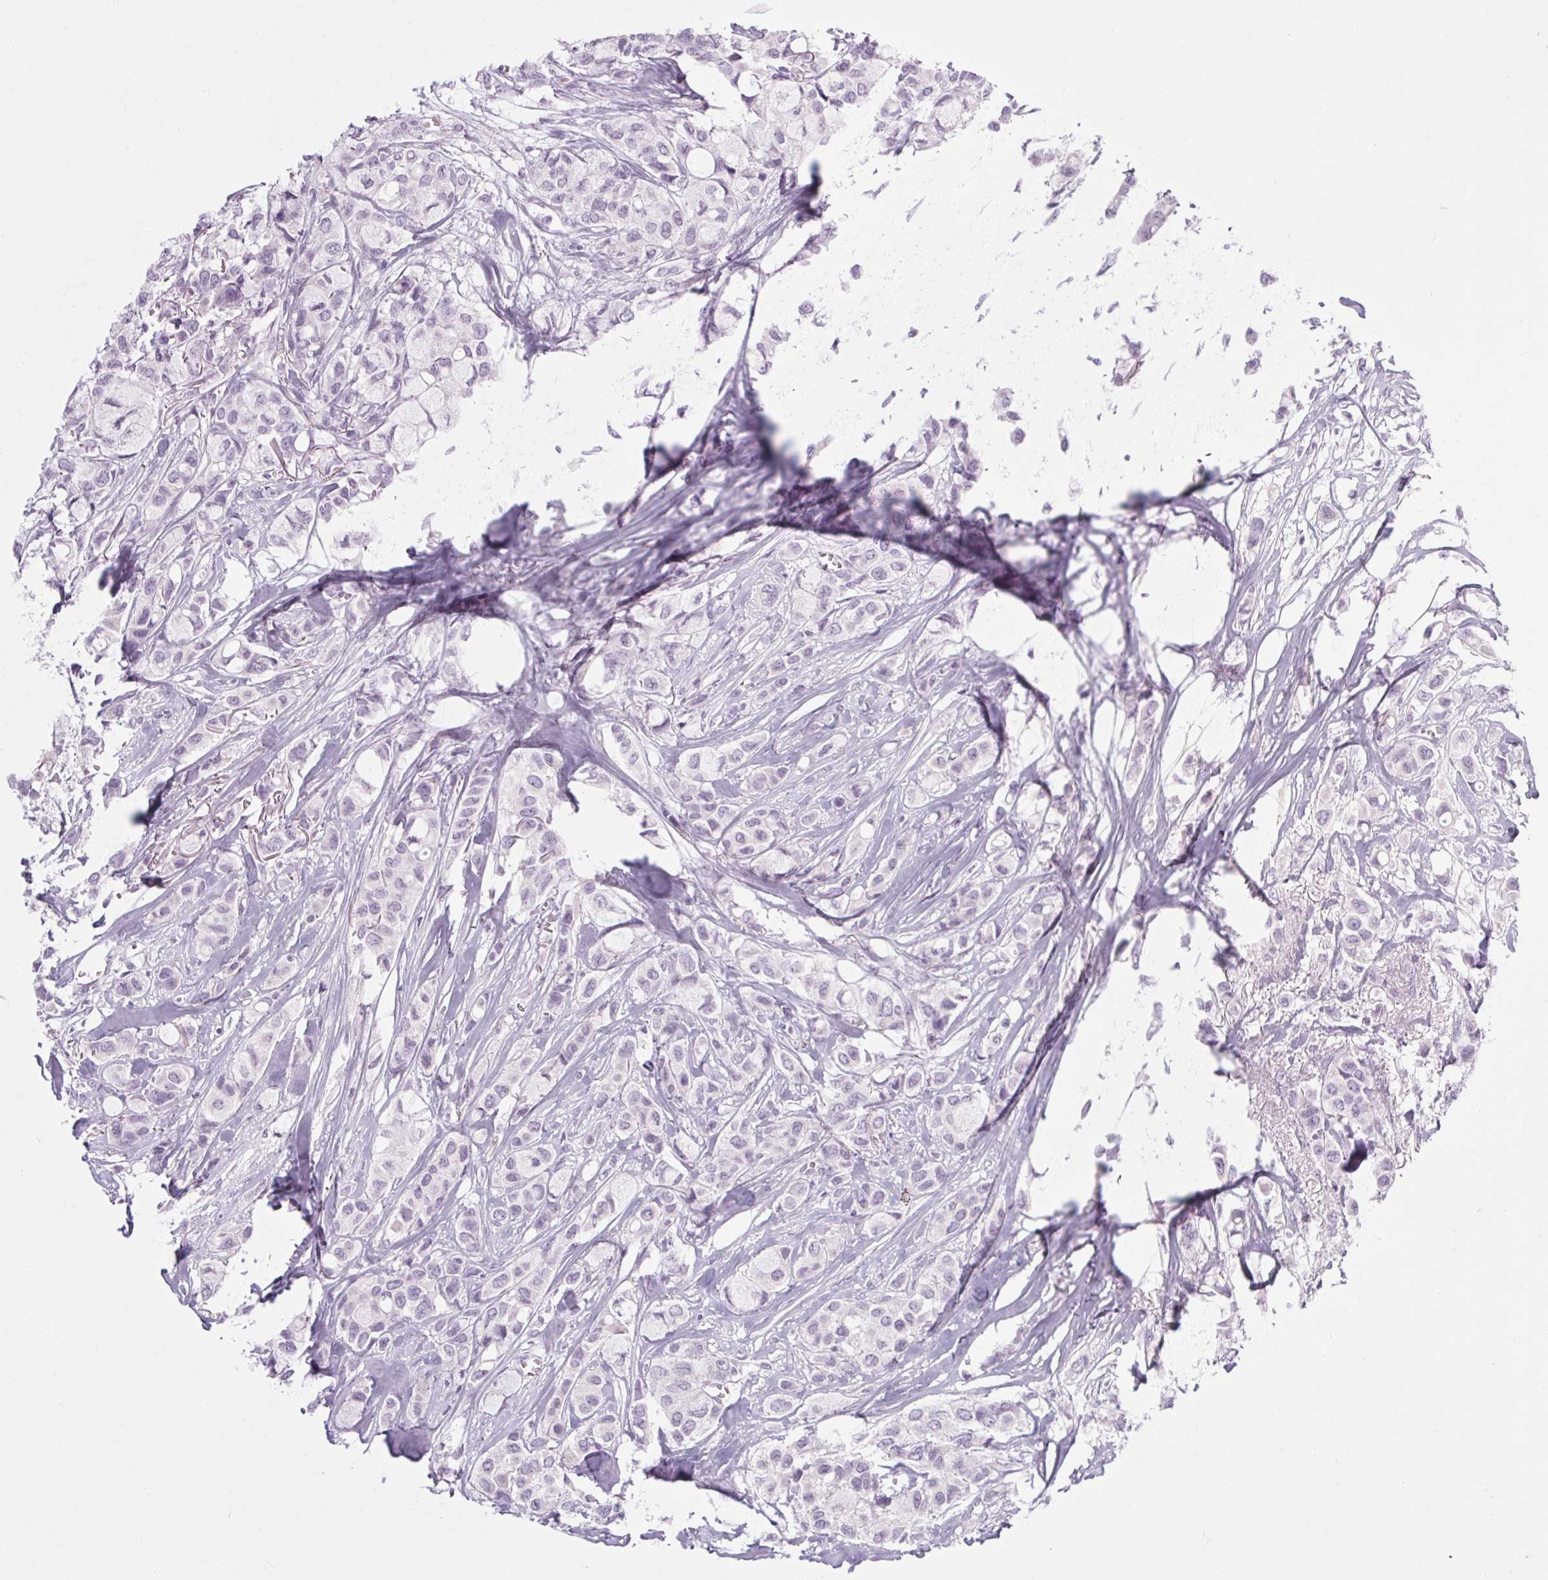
{"staining": {"intensity": "negative", "quantity": "none", "location": "none"}, "tissue": "breast cancer", "cell_type": "Tumor cells", "image_type": "cancer", "snomed": [{"axis": "morphology", "description": "Duct carcinoma"}, {"axis": "topography", "description": "Breast"}], "caption": "IHC of human breast cancer (infiltrating ductal carcinoma) shows no expression in tumor cells. (Stains: DAB IHC with hematoxylin counter stain, Microscopy: brightfield microscopy at high magnification).", "gene": "POMC", "patient": {"sex": "female", "age": 85}}